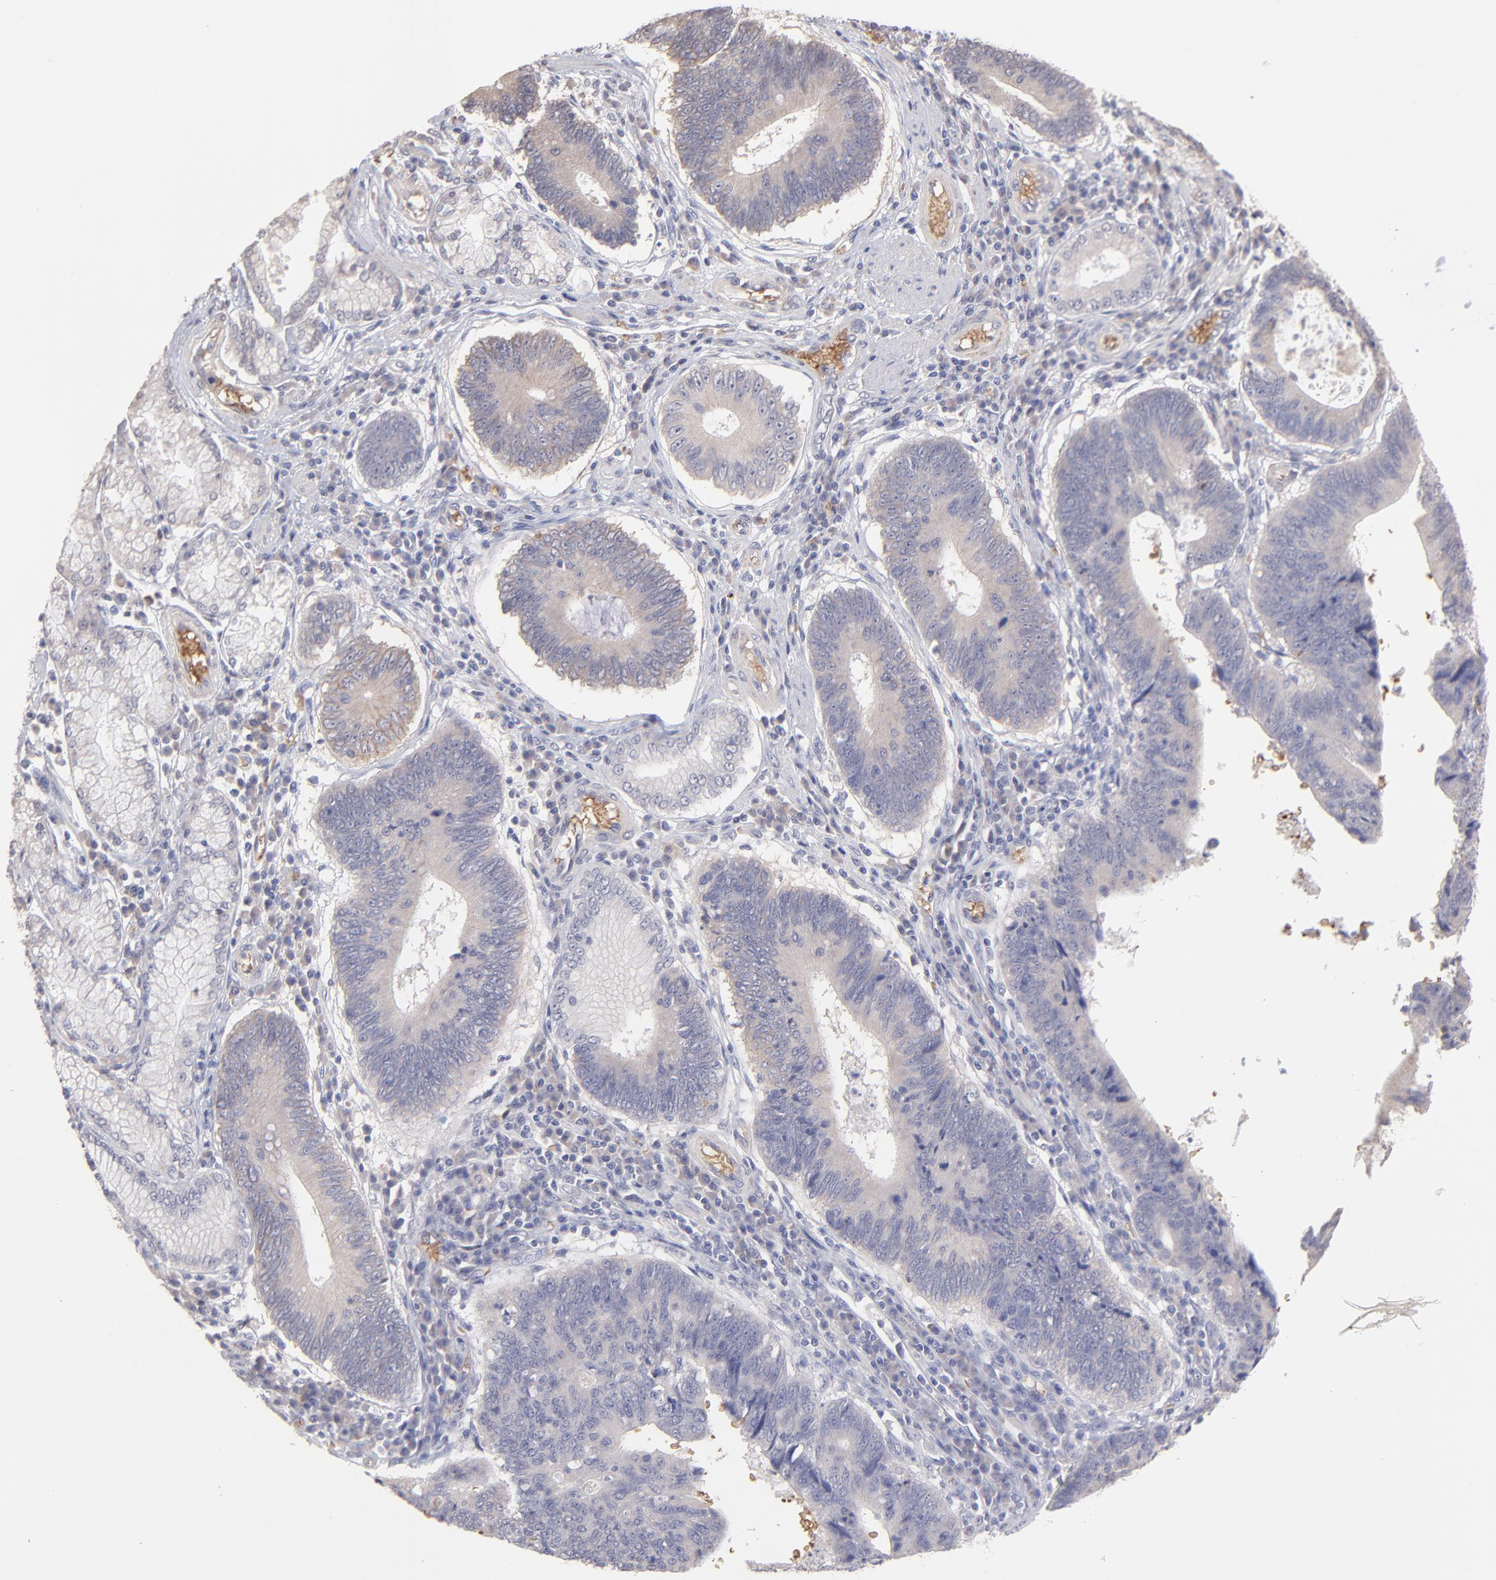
{"staining": {"intensity": "negative", "quantity": "none", "location": "none"}, "tissue": "stomach cancer", "cell_type": "Tumor cells", "image_type": "cancer", "snomed": [{"axis": "morphology", "description": "Adenocarcinoma, NOS"}, {"axis": "topography", "description": "Stomach"}], "caption": "DAB (3,3'-diaminobenzidine) immunohistochemical staining of adenocarcinoma (stomach) demonstrates no significant positivity in tumor cells.", "gene": "F13B", "patient": {"sex": "male", "age": 59}}